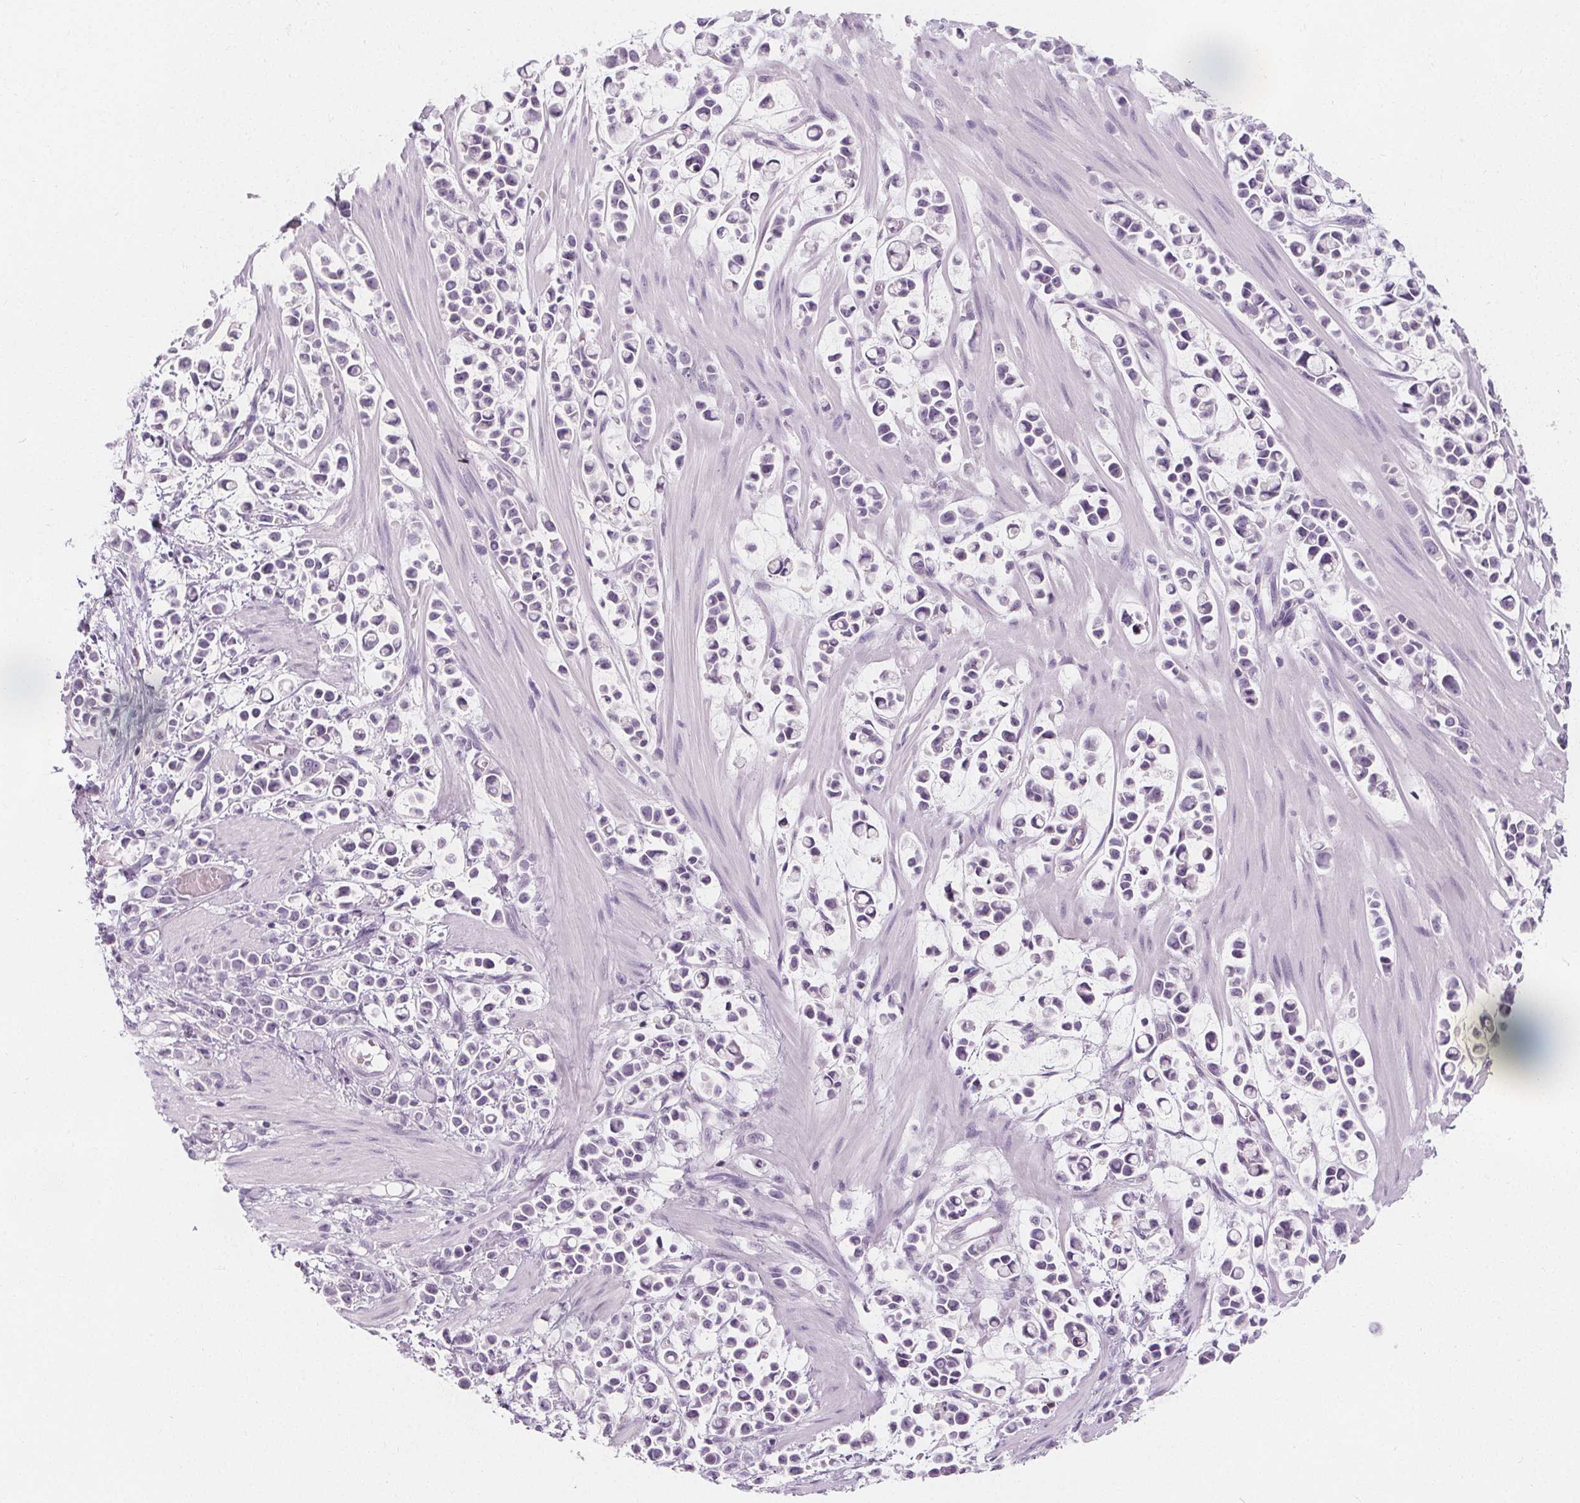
{"staining": {"intensity": "negative", "quantity": "none", "location": "none"}, "tissue": "stomach cancer", "cell_type": "Tumor cells", "image_type": "cancer", "snomed": [{"axis": "morphology", "description": "Adenocarcinoma, NOS"}, {"axis": "topography", "description": "Stomach"}], "caption": "Immunohistochemical staining of human stomach adenocarcinoma displays no significant positivity in tumor cells.", "gene": "UGP2", "patient": {"sex": "male", "age": 82}}